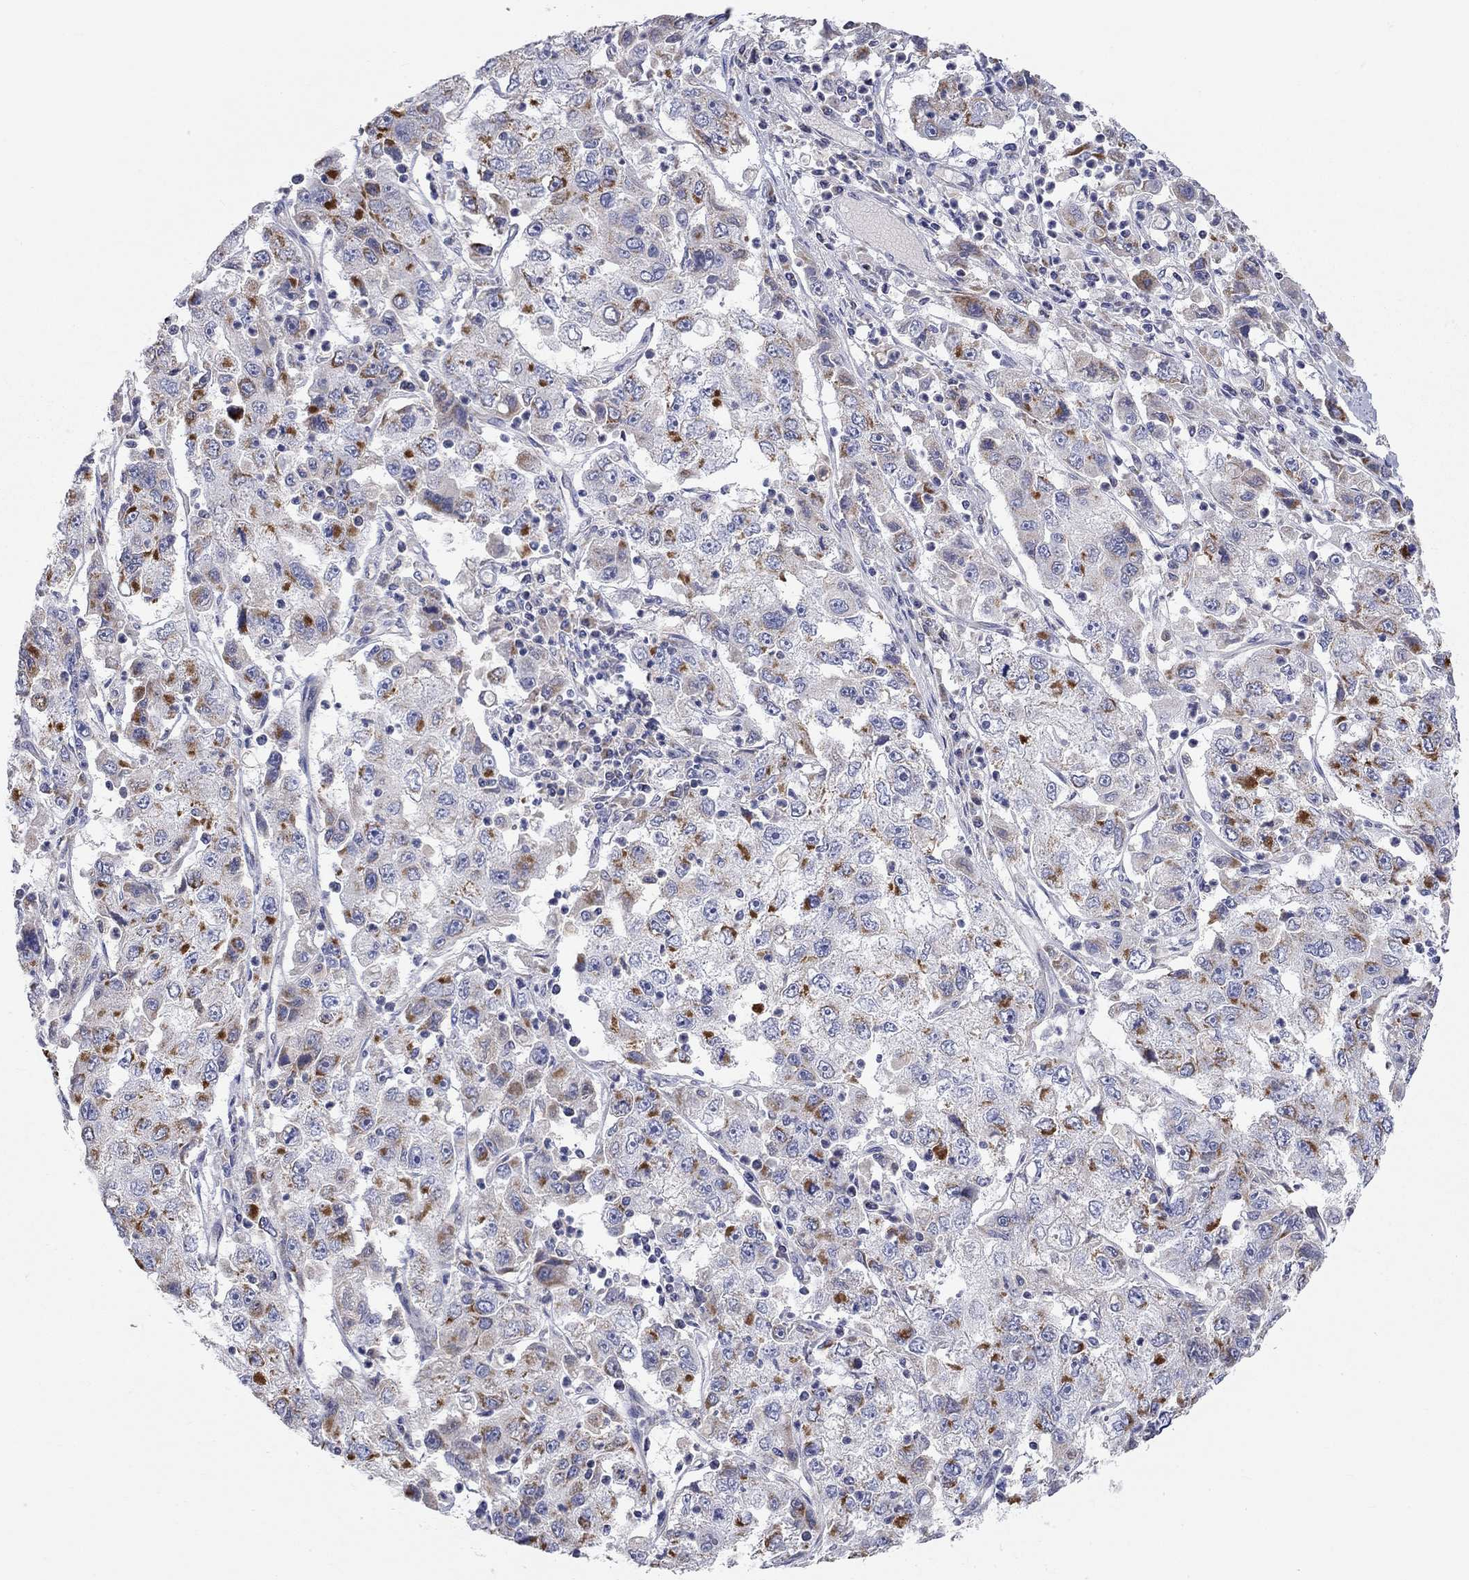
{"staining": {"intensity": "strong", "quantity": "25%-75%", "location": "cytoplasmic/membranous"}, "tissue": "cervical cancer", "cell_type": "Tumor cells", "image_type": "cancer", "snomed": [{"axis": "morphology", "description": "Squamous cell carcinoma, NOS"}, {"axis": "topography", "description": "Cervix"}], "caption": "Protein expression by immunohistochemistry exhibits strong cytoplasmic/membranous expression in approximately 25%-75% of tumor cells in cervical cancer (squamous cell carcinoma). The staining is performed using DAB brown chromogen to label protein expression. The nuclei are counter-stained blue using hematoxylin.", "gene": "RCAN1", "patient": {"sex": "female", "age": 36}}